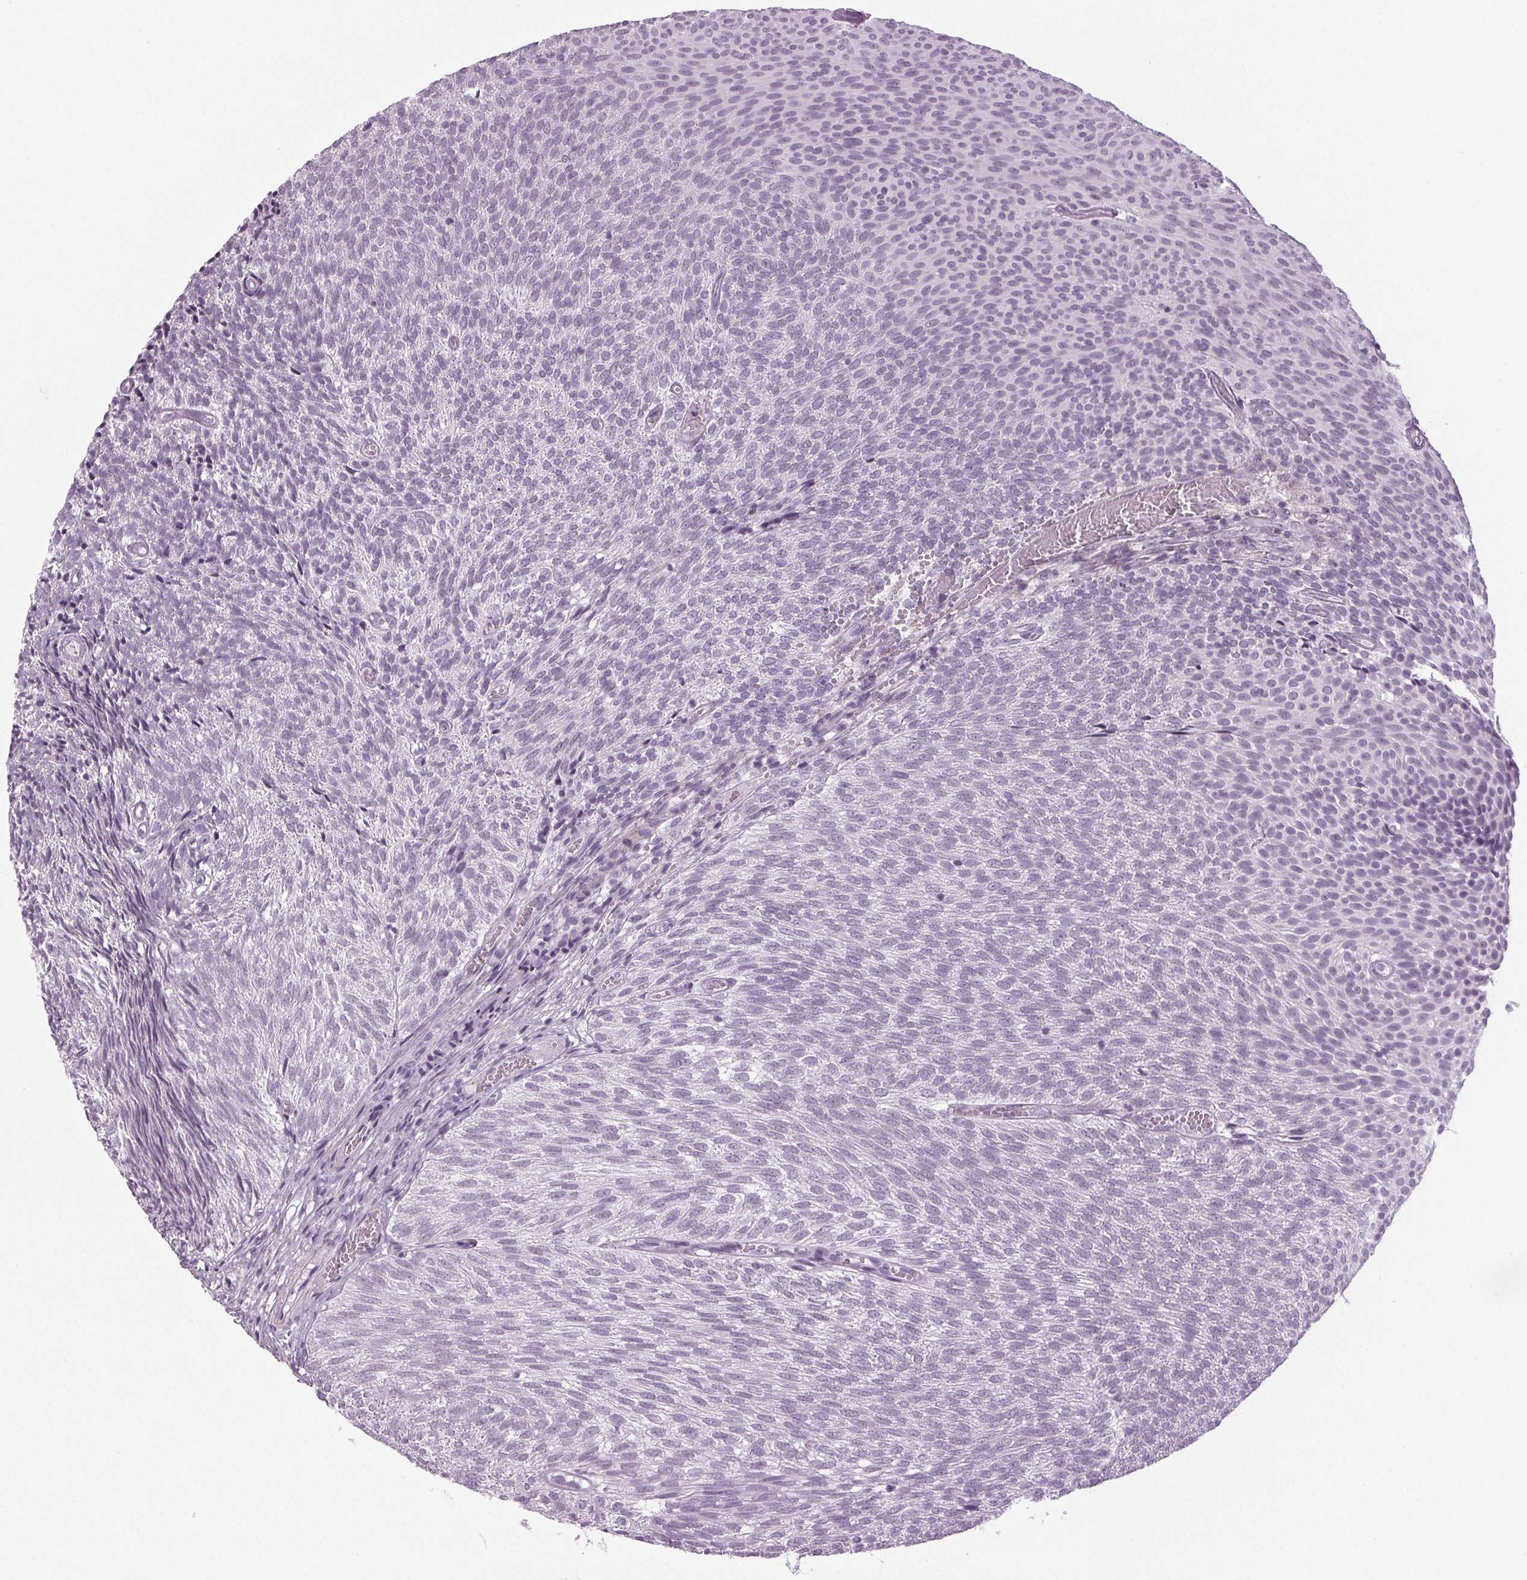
{"staining": {"intensity": "negative", "quantity": "none", "location": "none"}, "tissue": "urothelial cancer", "cell_type": "Tumor cells", "image_type": "cancer", "snomed": [{"axis": "morphology", "description": "Urothelial carcinoma, Low grade"}, {"axis": "topography", "description": "Urinary bladder"}], "caption": "Tumor cells show no significant protein staining in low-grade urothelial carcinoma. (DAB immunohistochemistry (IHC), high magnification).", "gene": "DNAH12", "patient": {"sex": "male", "age": 77}}